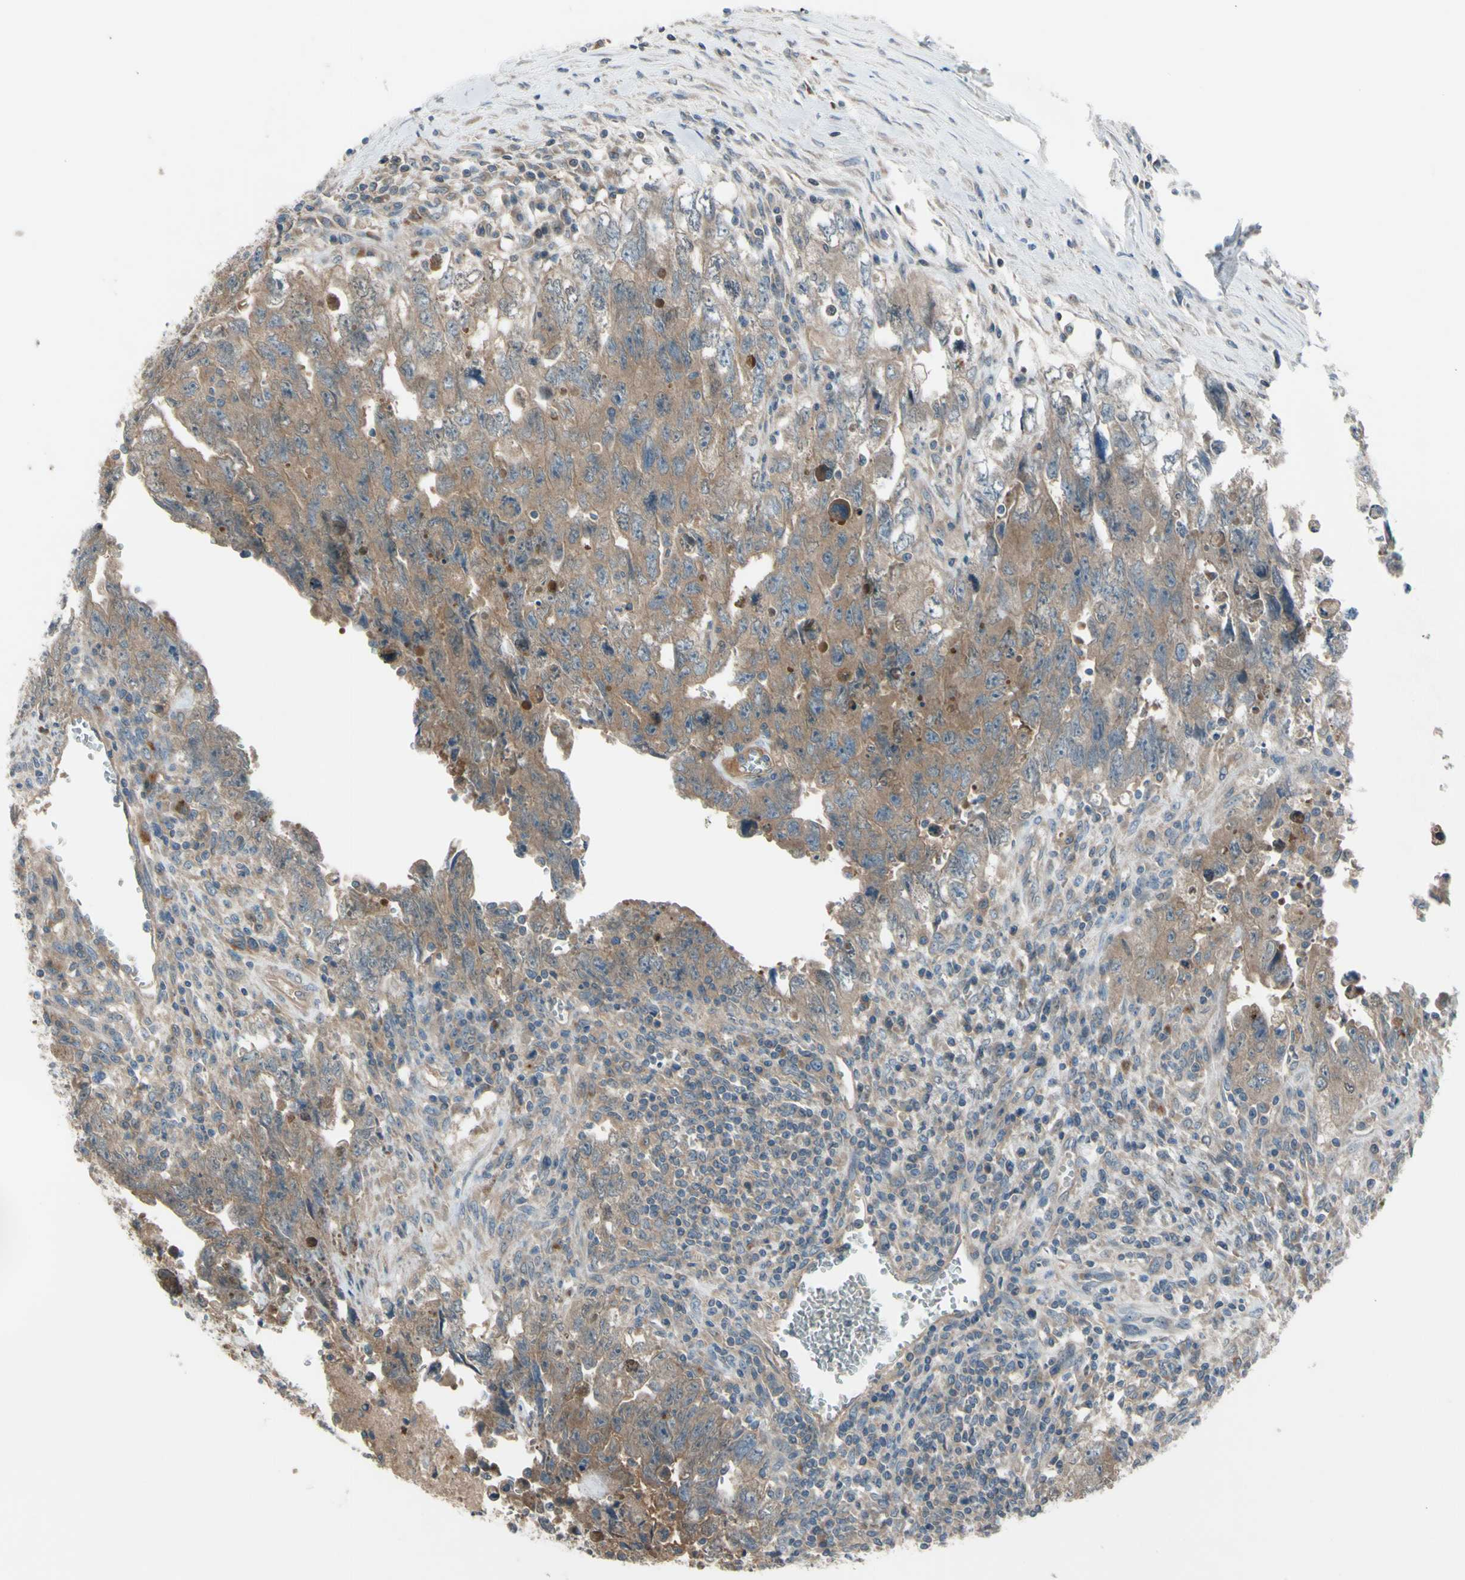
{"staining": {"intensity": "moderate", "quantity": ">75%", "location": "cytoplasmic/membranous"}, "tissue": "testis cancer", "cell_type": "Tumor cells", "image_type": "cancer", "snomed": [{"axis": "morphology", "description": "Carcinoma, Embryonal, NOS"}, {"axis": "topography", "description": "Testis"}], "caption": "An IHC histopathology image of tumor tissue is shown. Protein staining in brown highlights moderate cytoplasmic/membranous positivity in testis embryonal carcinoma within tumor cells. Using DAB (3,3'-diaminobenzidine) (brown) and hematoxylin (blue) stains, captured at high magnification using brightfield microscopy.", "gene": "AFP", "patient": {"sex": "male", "age": 28}}